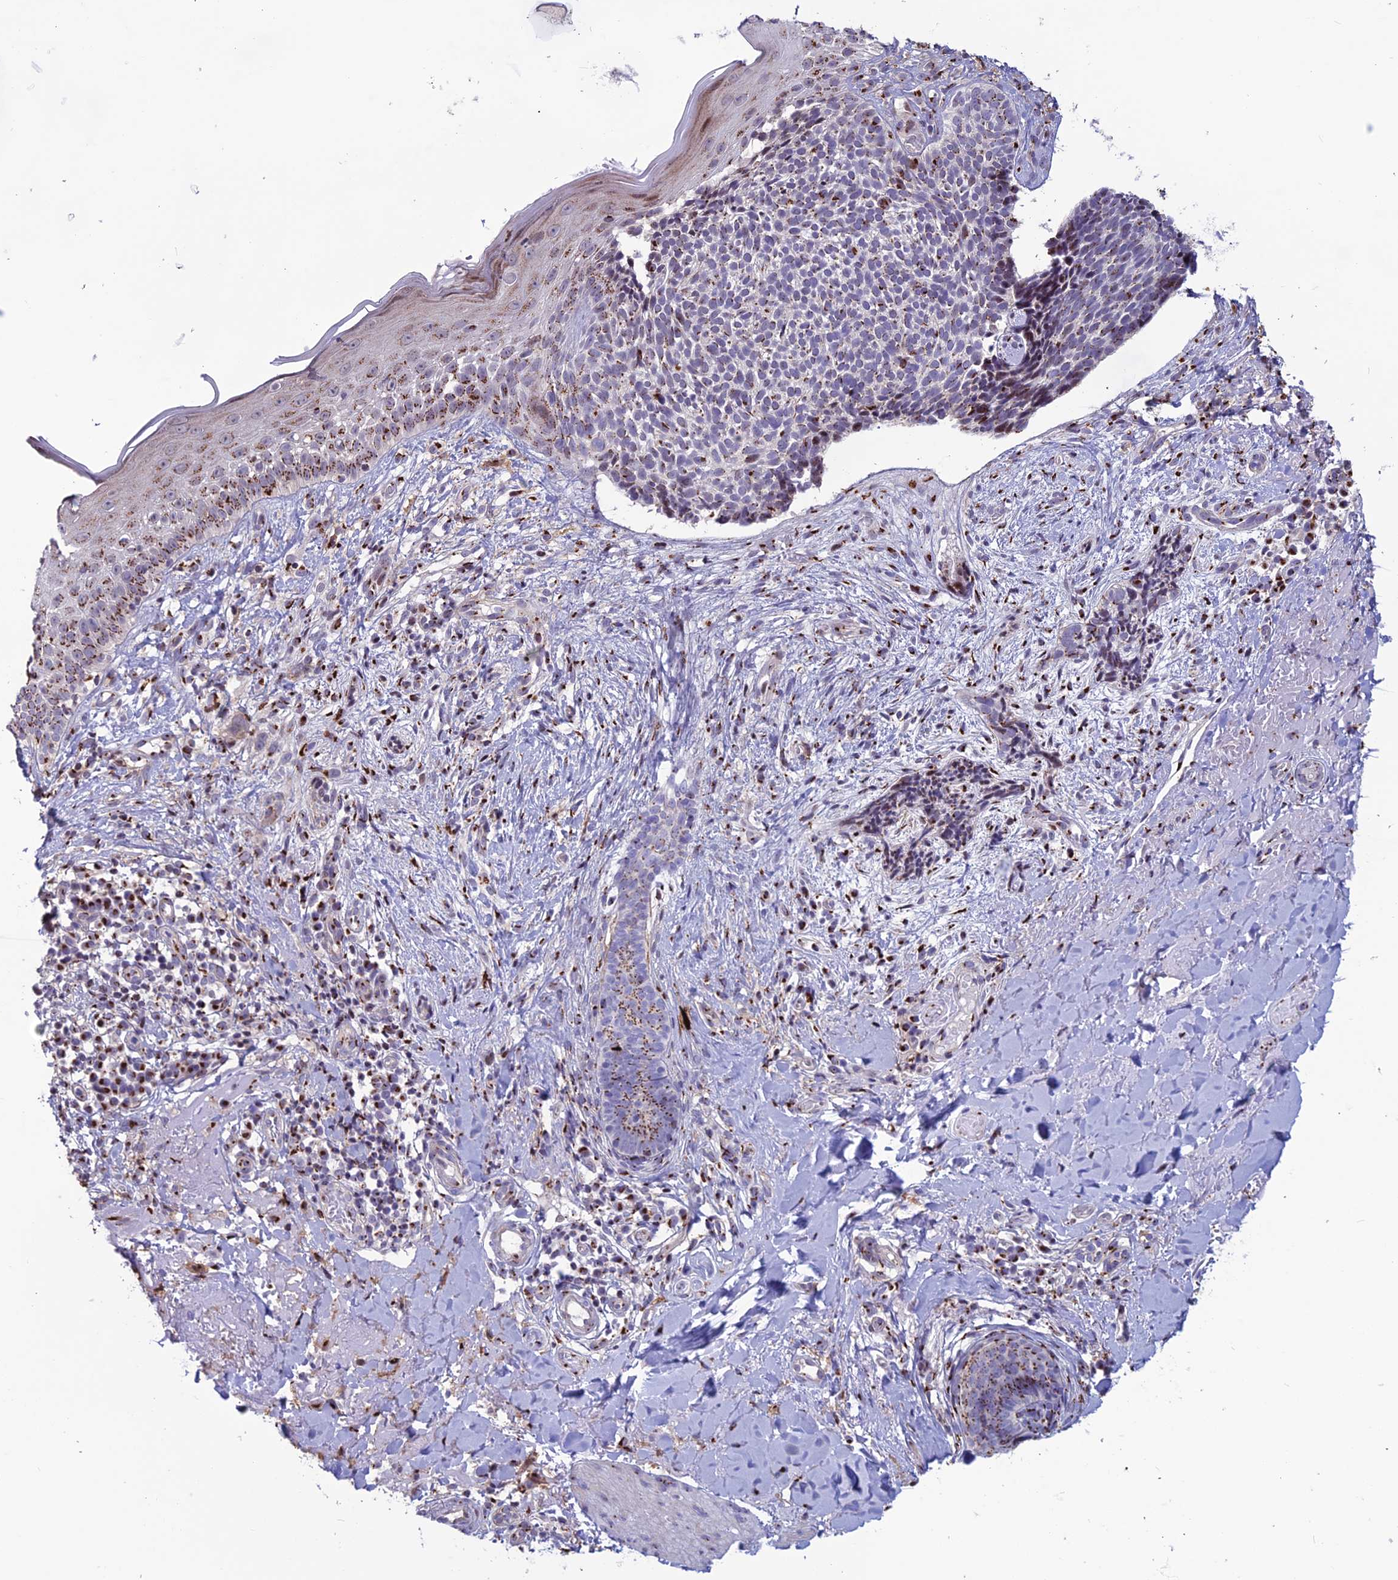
{"staining": {"intensity": "strong", "quantity": "<25%", "location": "cytoplasmic/membranous"}, "tissue": "skin cancer", "cell_type": "Tumor cells", "image_type": "cancer", "snomed": [{"axis": "morphology", "description": "Basal cell carcinoma"}, {"axis": "topography", "description": "Skin"}], "caption": "Immunohistochemical staining of human skin cancer (basal cell carcinoma) displays medium levels of strong cytoplasmic/membranous positivity in about <25% of tumor cells.", "gene": "PLEKHA4", "patient": {"sex": "male", "age": 84}}